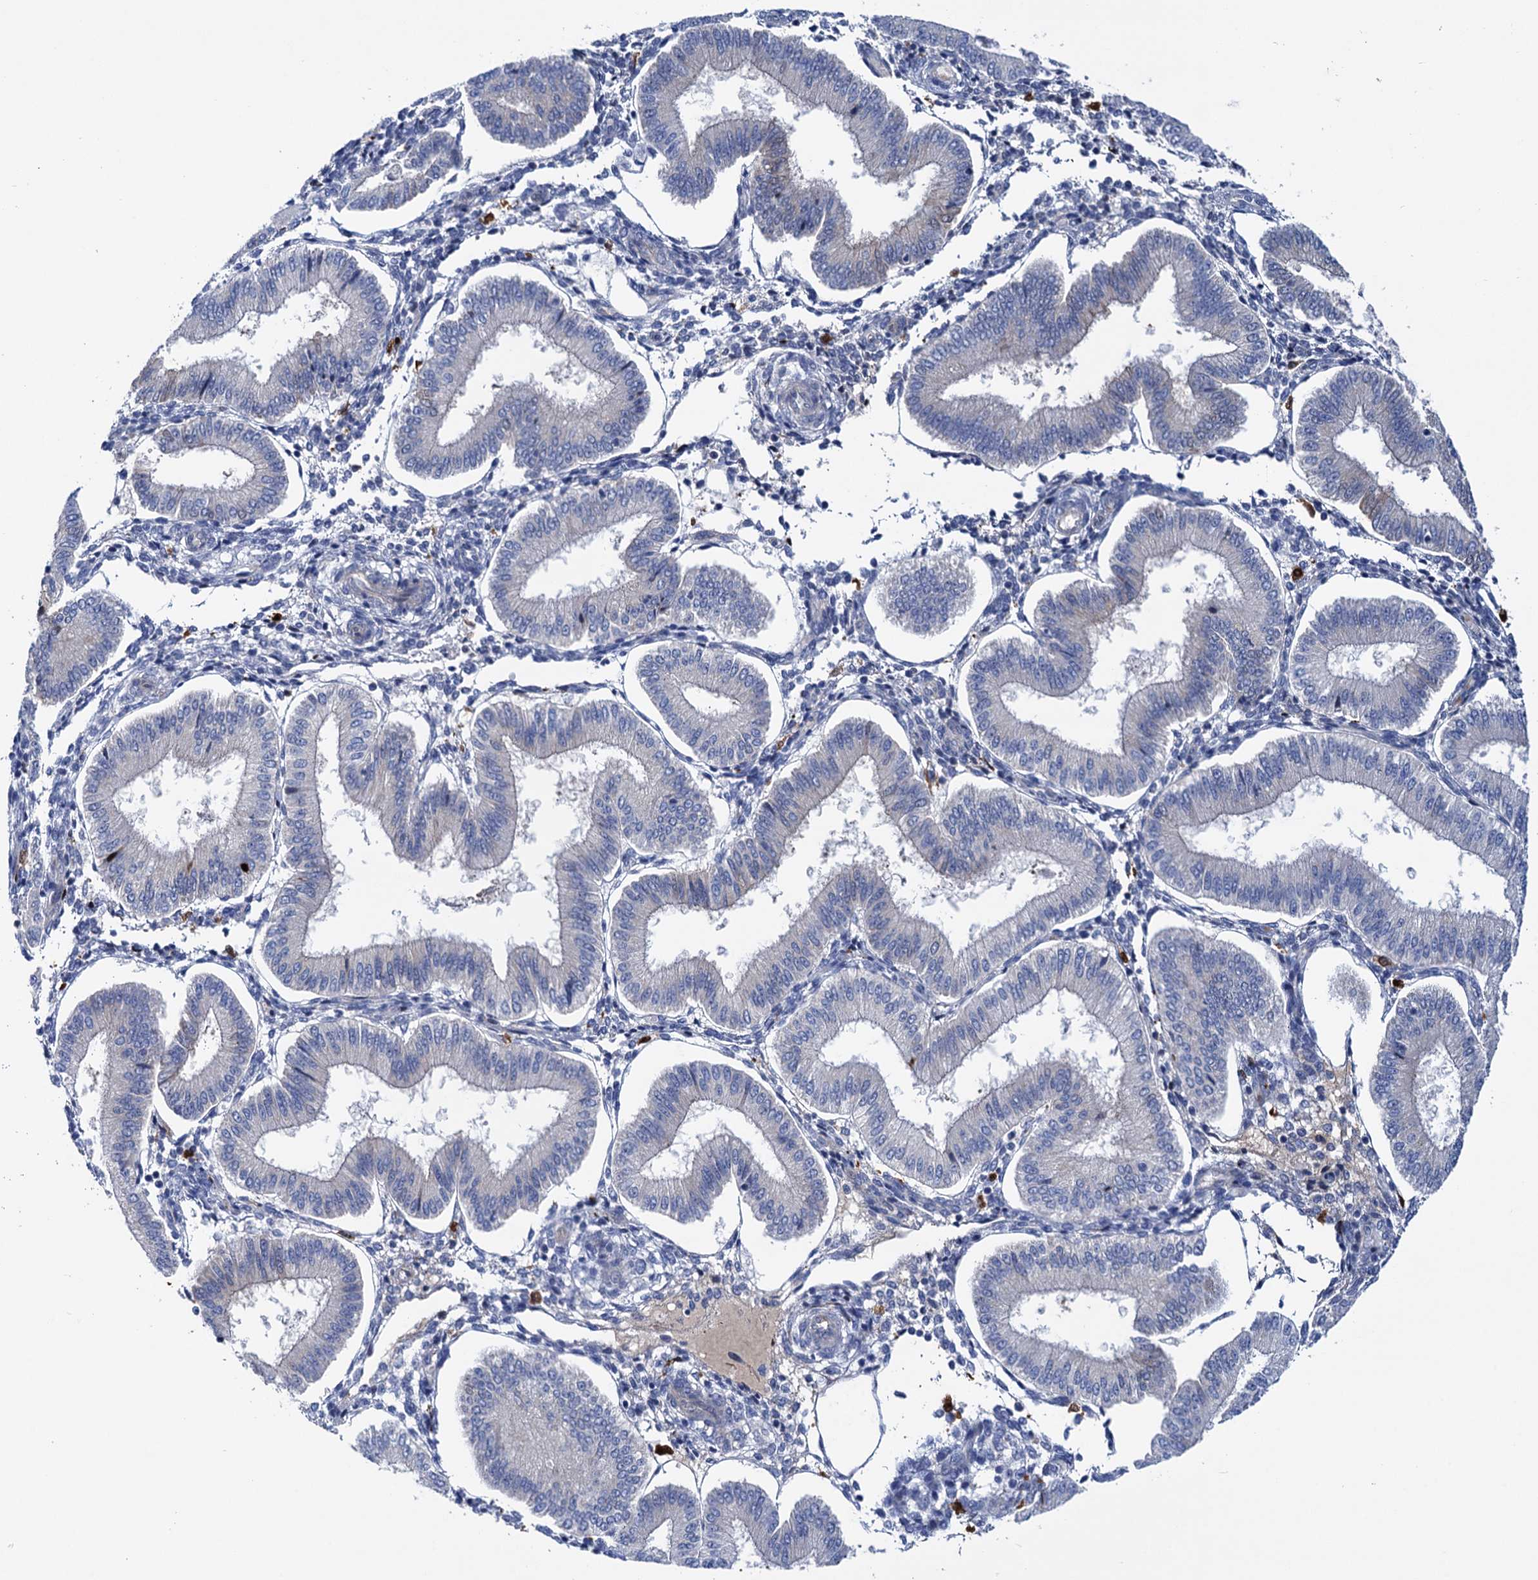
{"staining": {"intensity": "negative", "quantity": "none", "location": "none"}, "tissue": "endometrium", "cell_type": "Cells in endometrial stroma", "image_type": "normal", "snomed": [{"axis": "morphology", "description": "Normal tissue, NOS"}, {"axis": "topography", "description": "Endometrium"}], "caption": "Immunohistochemistry (IHC) of normal endometrium reveals no staining in cells in endometrial stroma.", "gene": "ZNRD2", "patient": {"sex": "female", "age": 39}}